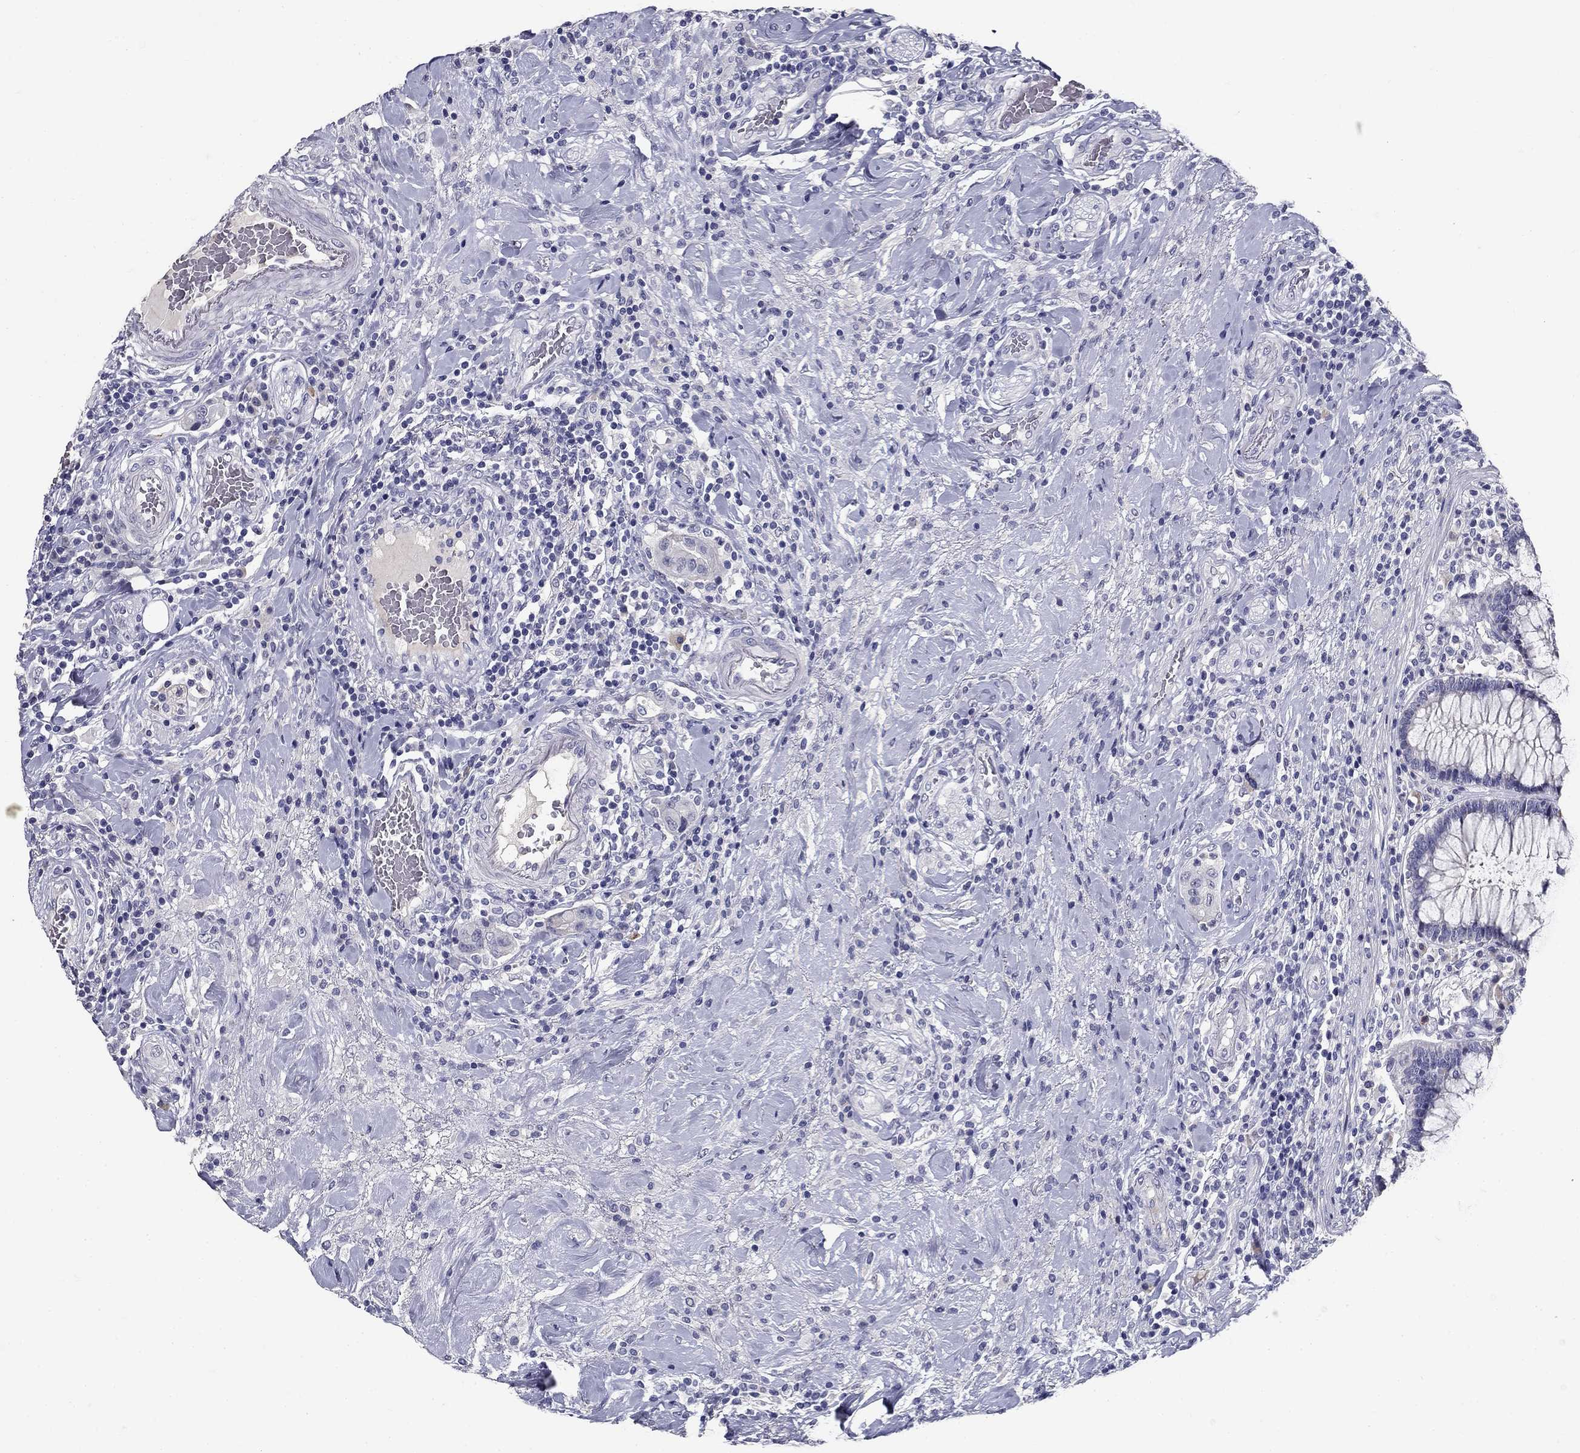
{"staining": {"intensity": "negative", "quantity": "none", "location": "none"}, "tissue": "colorectal cancer", "cell_type": "Tumor cells", "image_type": "cancer", "snomed": [{"axis": "morphology", "description": "Adenocarcinoma, NOS"}, {"axis": "topography", "description": "Colon"}], "caption": "Immunohistochemistry (IHC) micrograph of adenocarcinoma (colorectal) stained for a protein (brown), which reveals no positivity in tumor cells. The staining is performed using DAB brown chromogen with nuclei counter-stained in using hematoxylin.", "gene": "POMC", "patient": {"sex": "female", "age": 69}}